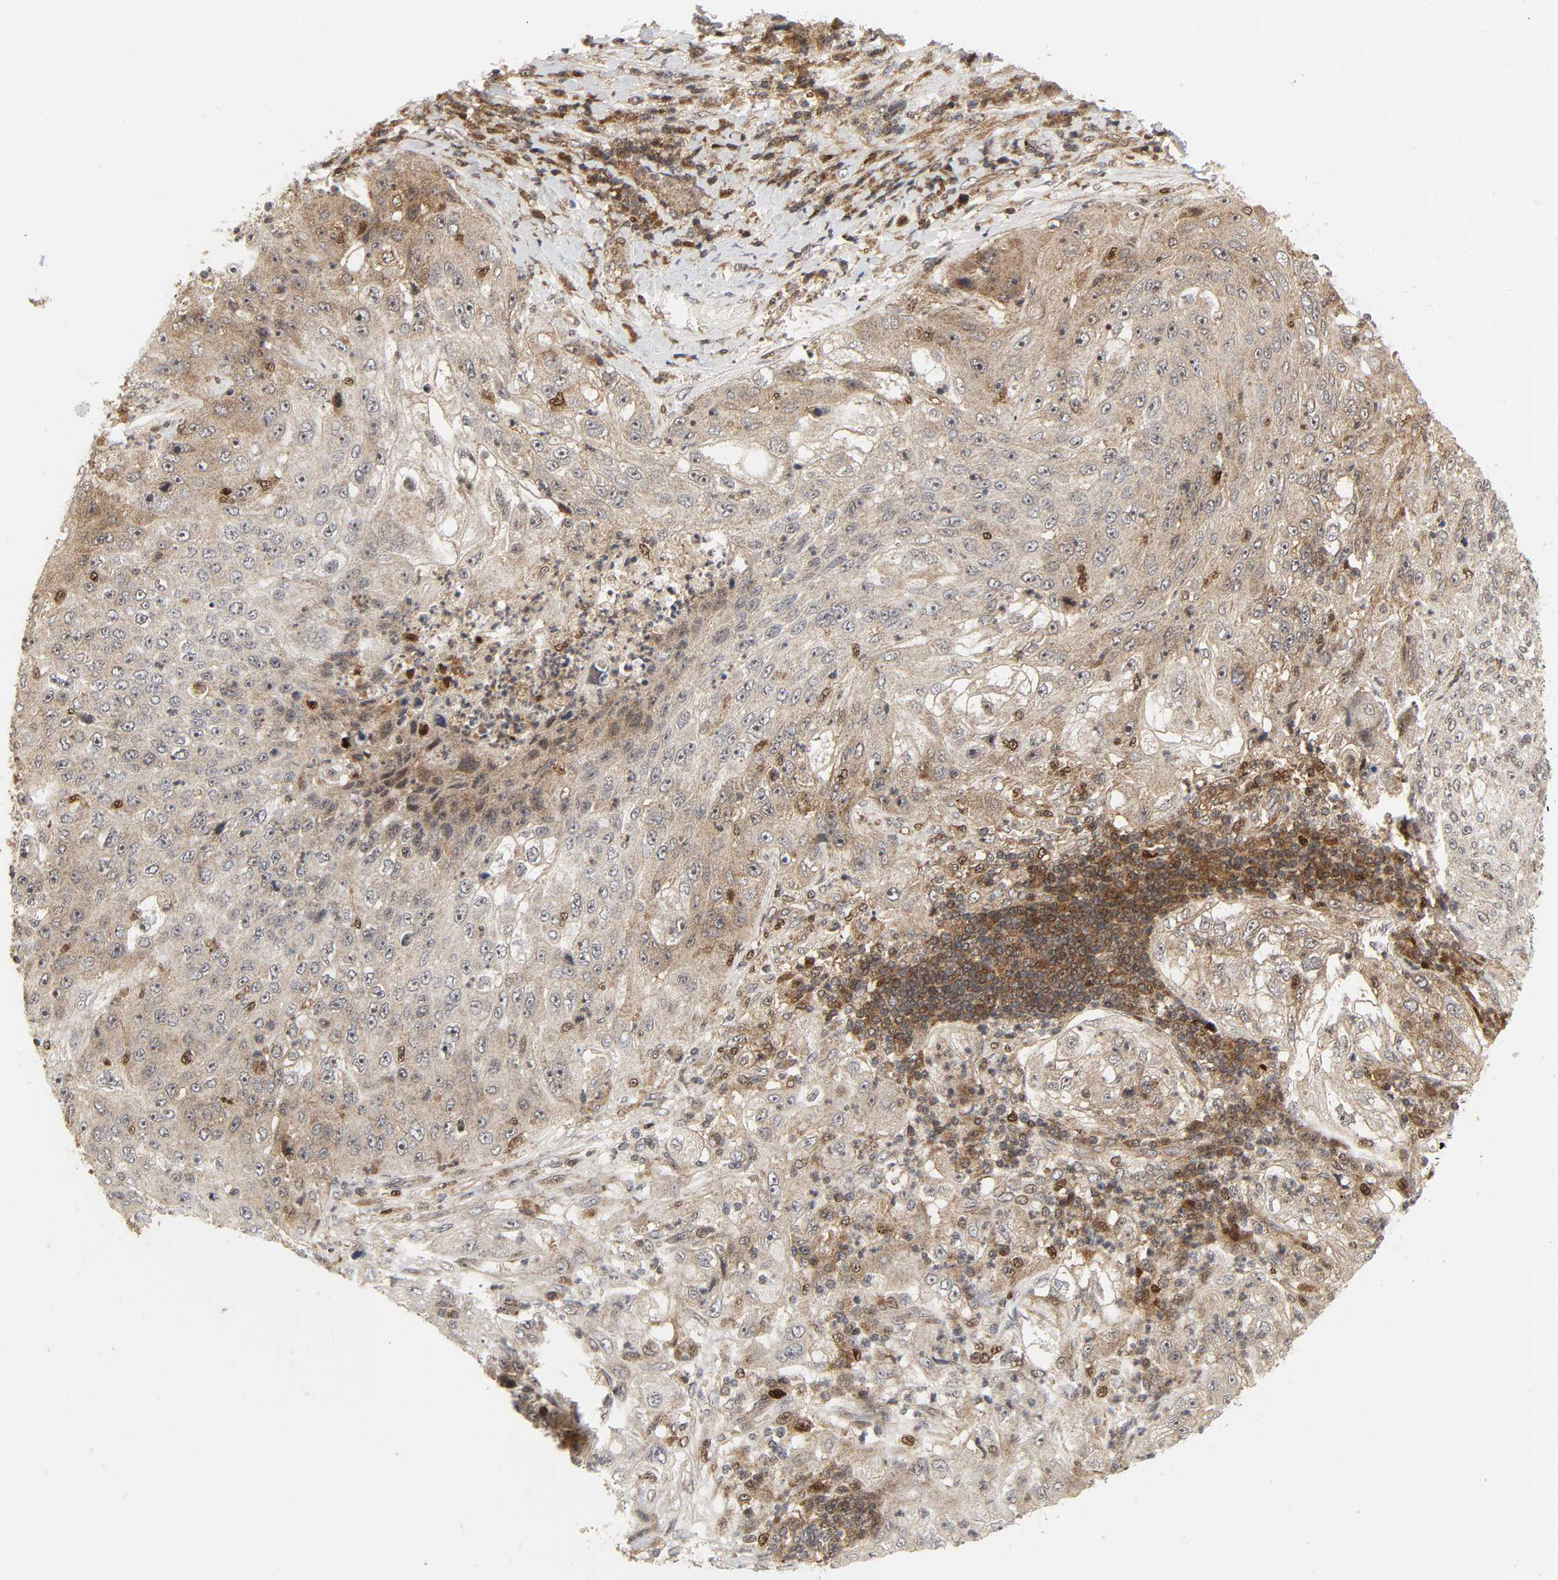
{"staining": {"intensity": "moderate", "quantity": ">75%", "location": "cytoplasmic/membranous"}, "tissue": "lung cancer", "cell_type": "Tumor cells", "image_type": "cancer", "snomed": [{"axis": "morphology", "description": "Inflammation, NOS"}, {"axis": "morphology", "description": "Squamous cell carcinoma, NOS"}, {"axis": "topography", "description": "Lymph node"}, {"axis": "topography", "description": "Soft tissue"}, {"axis": "topography", "description": "Lung"}], "caption": "IHC staining of lung squamous cell carcinoma, which displays medium levels of moderate cytoplasmic/membranous positivity in approximately >75% of tumor cells indicating moderate cytoplasmic/membranous protein expression. The staining was performed using DAB (brown) for protein detection and nuclei were counterstained in hematoxylin (blue).", "gene": "CHUK", "patient": {"sex": "male", "age": 66}}